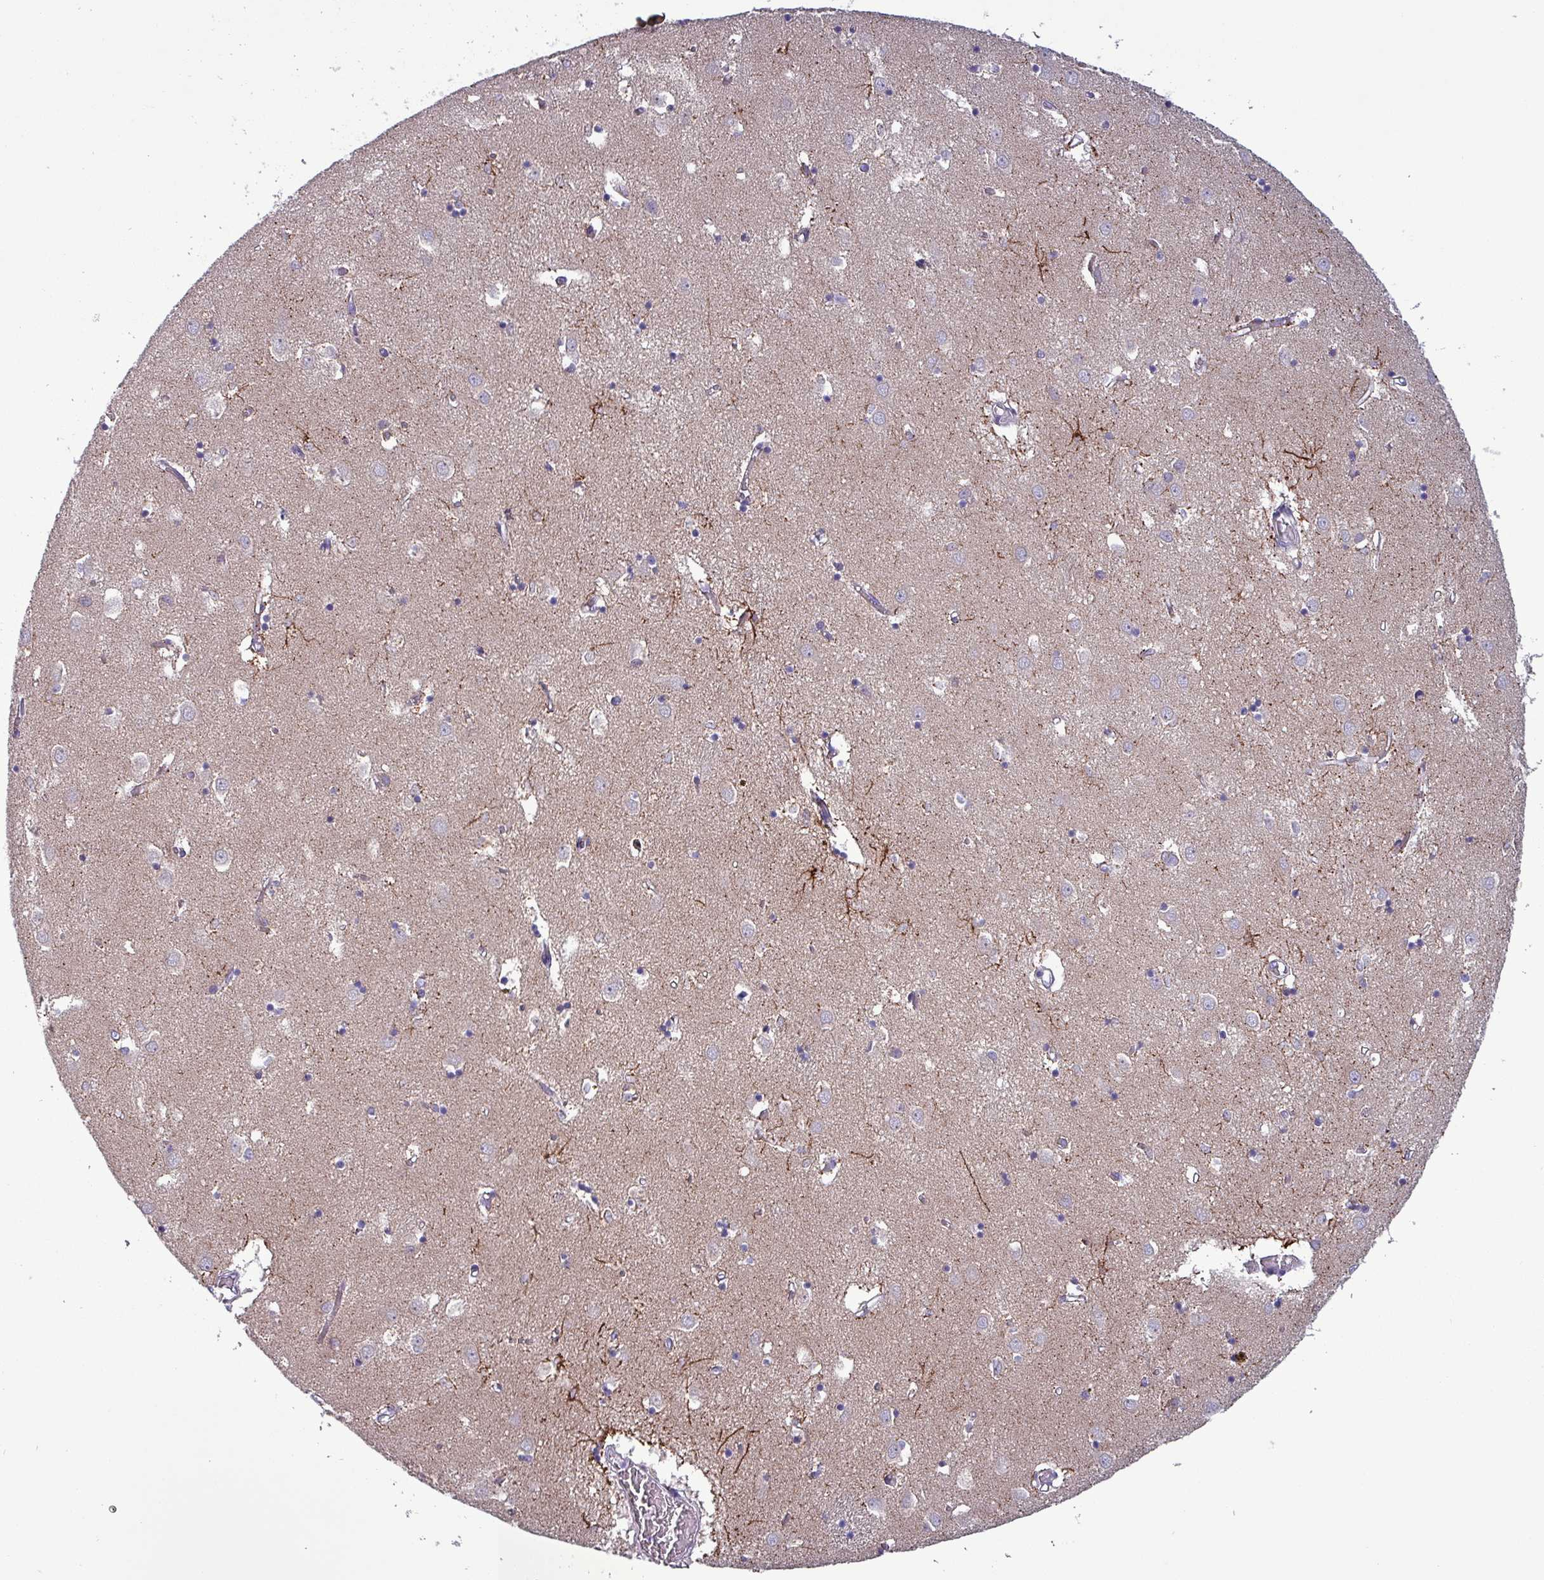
{"staining": {"intensity": "strong", "quantity": "<25%", "location": "cytoplasmic/membranous"}, "tissue": "caudate", "cell_type": "Glial cells", "image_type": "normal", "snomed": [{"axis": "morphology", "description": "Normal tissue, NOS"}, {"axis": "topography", "description": "Lateral ventricle wall"}], "caption": "Caudate stained for a protein (brown) exhibits strong cytoplasmic/membranous positive positivity in about <25% of glial cells.", "gene": "HSD3B7", "patient": {"sex": "male", "age": 70}}